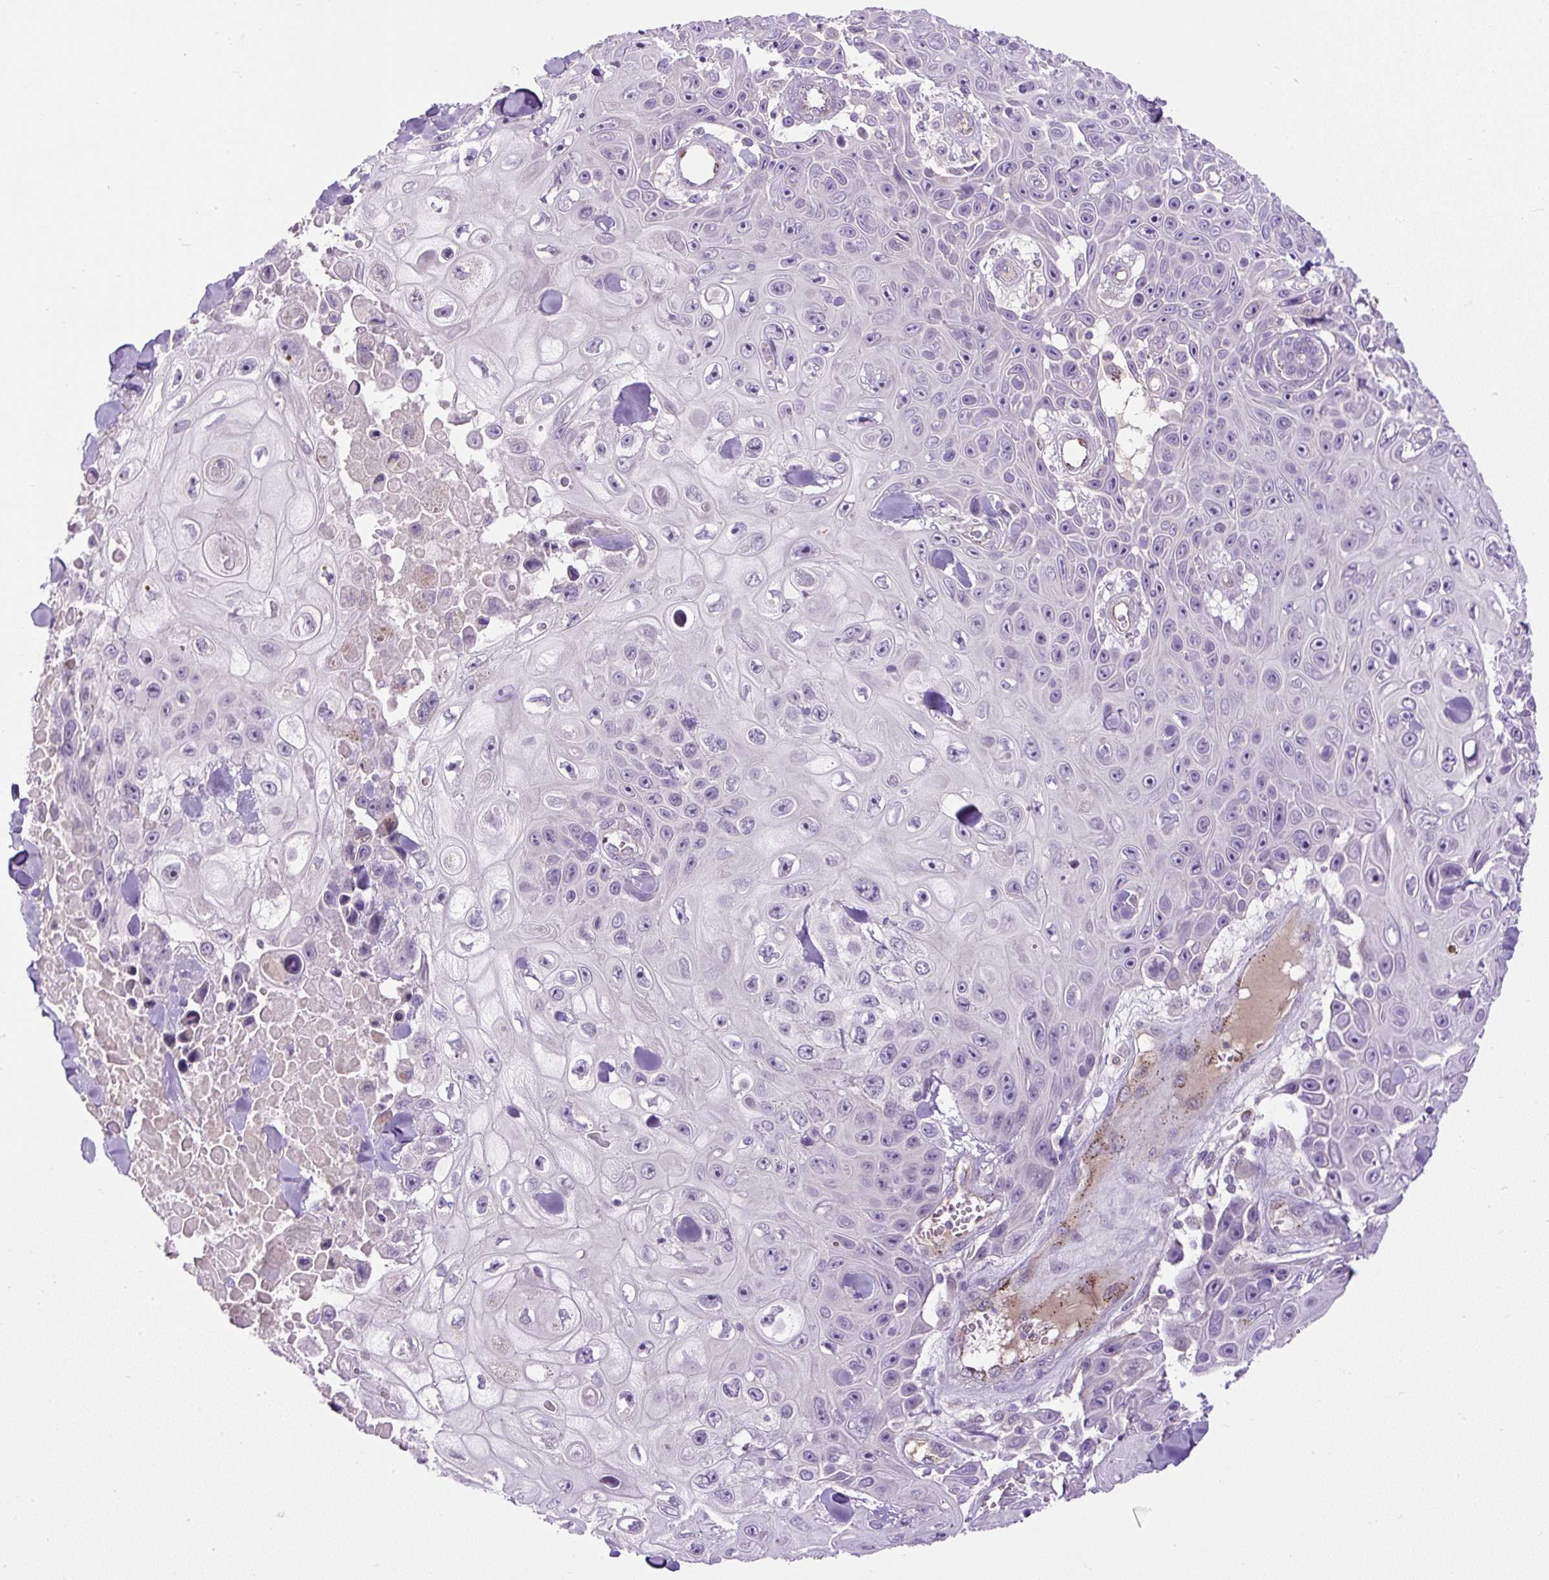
{"staining": {"intensity": "negative", "quantity": "none", "location": "none"}, "tissue": "skin cancer", "cell_type": "Tumor cells", "image_type": "cancer", "snomed": [{"axis": "morphology", "description": "Squamous cell carcinoma, NOS"}, {"axis": "topography", "description": "Skin"}], "caption": "High magnification brightfield microscopy of skin cancer (squamous cell carcinoma) stained with DAB (3,3'-diaminobenzidine) (brown) and counterstained with hematoxylin (blue): tumor cells show no significant expression. (Stains: DAB immunohistochemistry with hematoxylin counter stain, Microscopy: brightfield microscopy at high magnification).", "gene": "LEFTY2", "patient": {"sex": "male", "age": 82}}